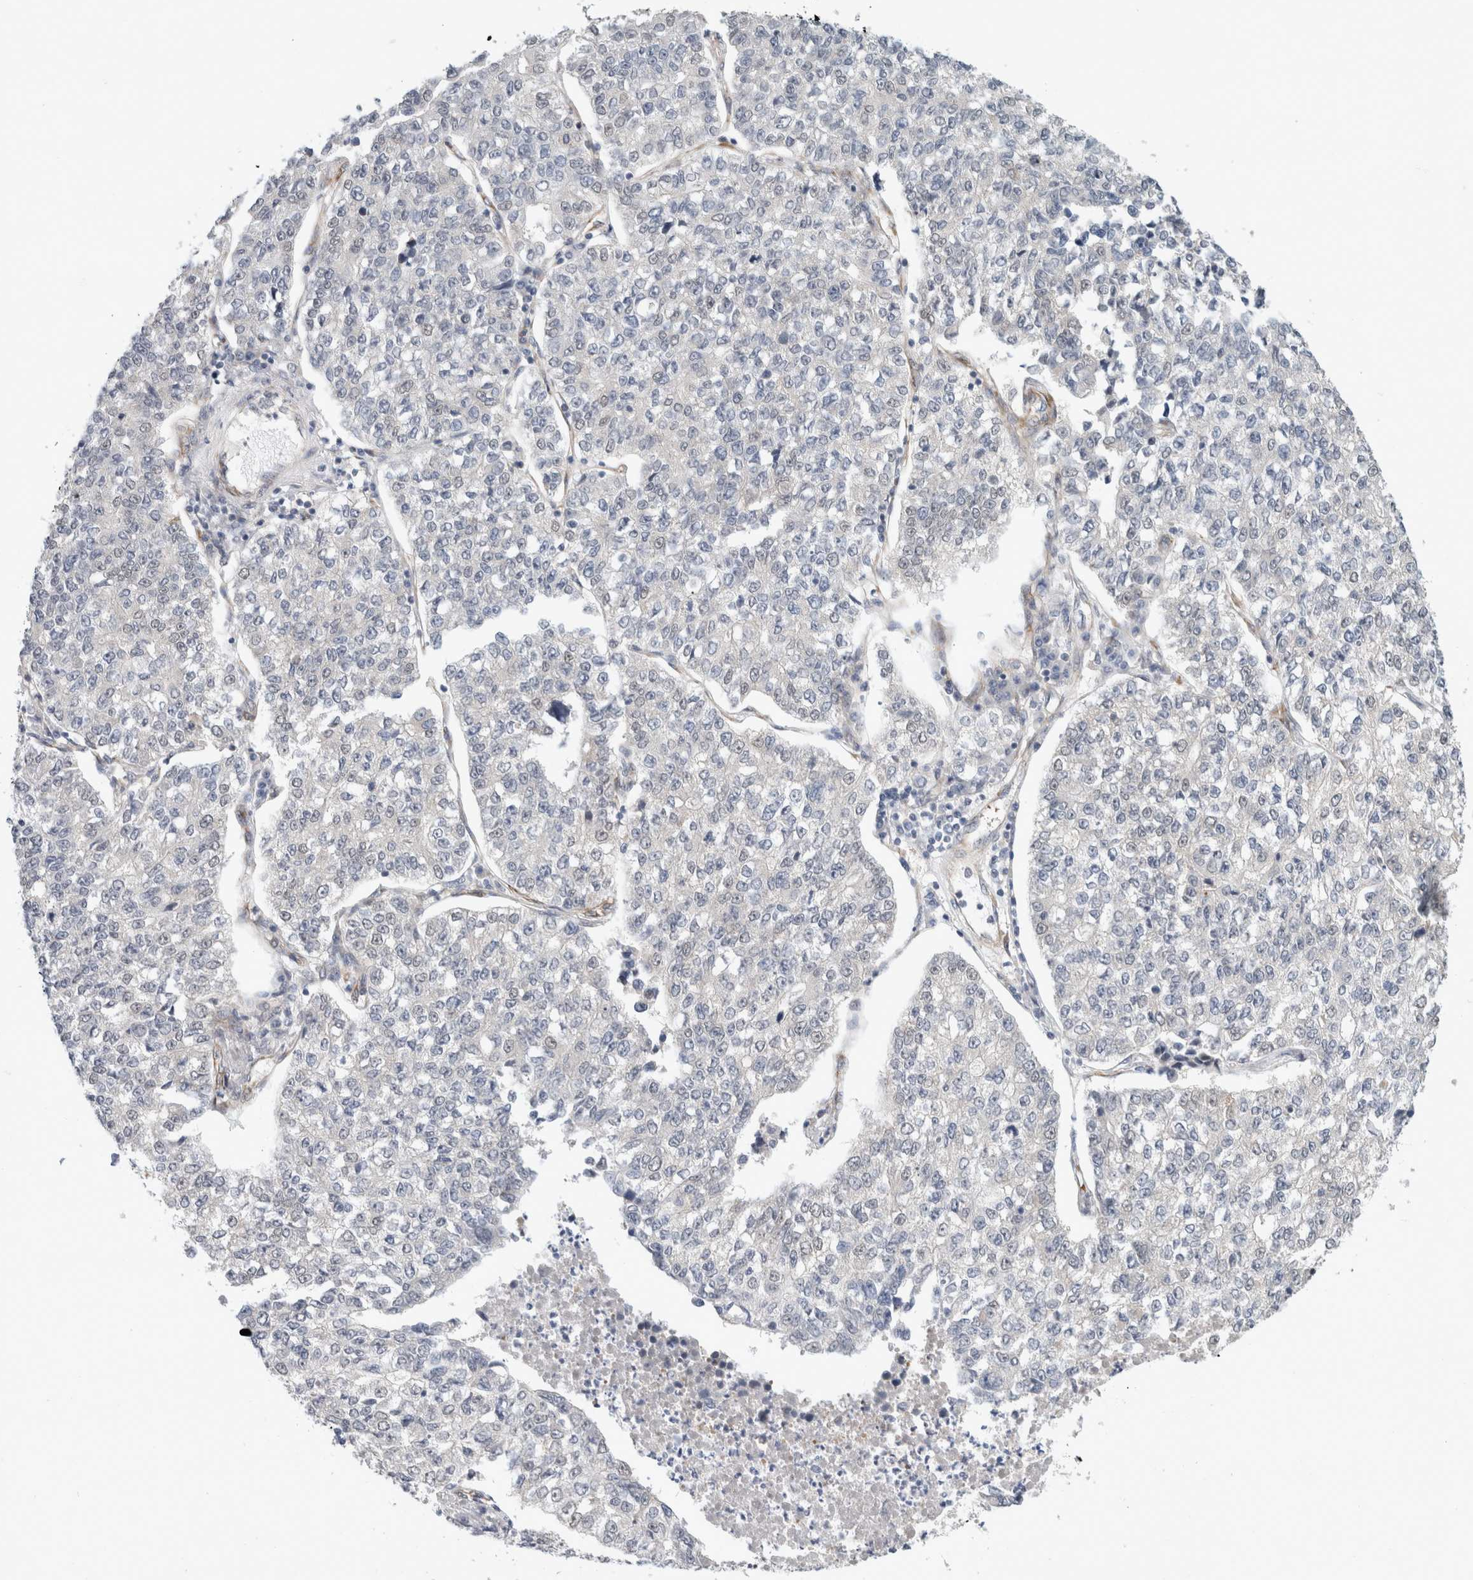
{"staining": {"intensity": "negative", "quantity": "none", "location": "none"}, "tissue": "lung cancer", "cell_type": "Tumor cells", "image_type": "cancer", "snomed": [{"axis": "morphology", "description": "Adenocarcinoma, NOS"}, {"axis": "topography", "description": "Lung"}], "caption": "Immunohistochemistry of adenocarcinoma (lung) reveals no positivity in tumor cells.", "gene": "EIF4G3", "patient": {"sex": "male", "age": 49}}